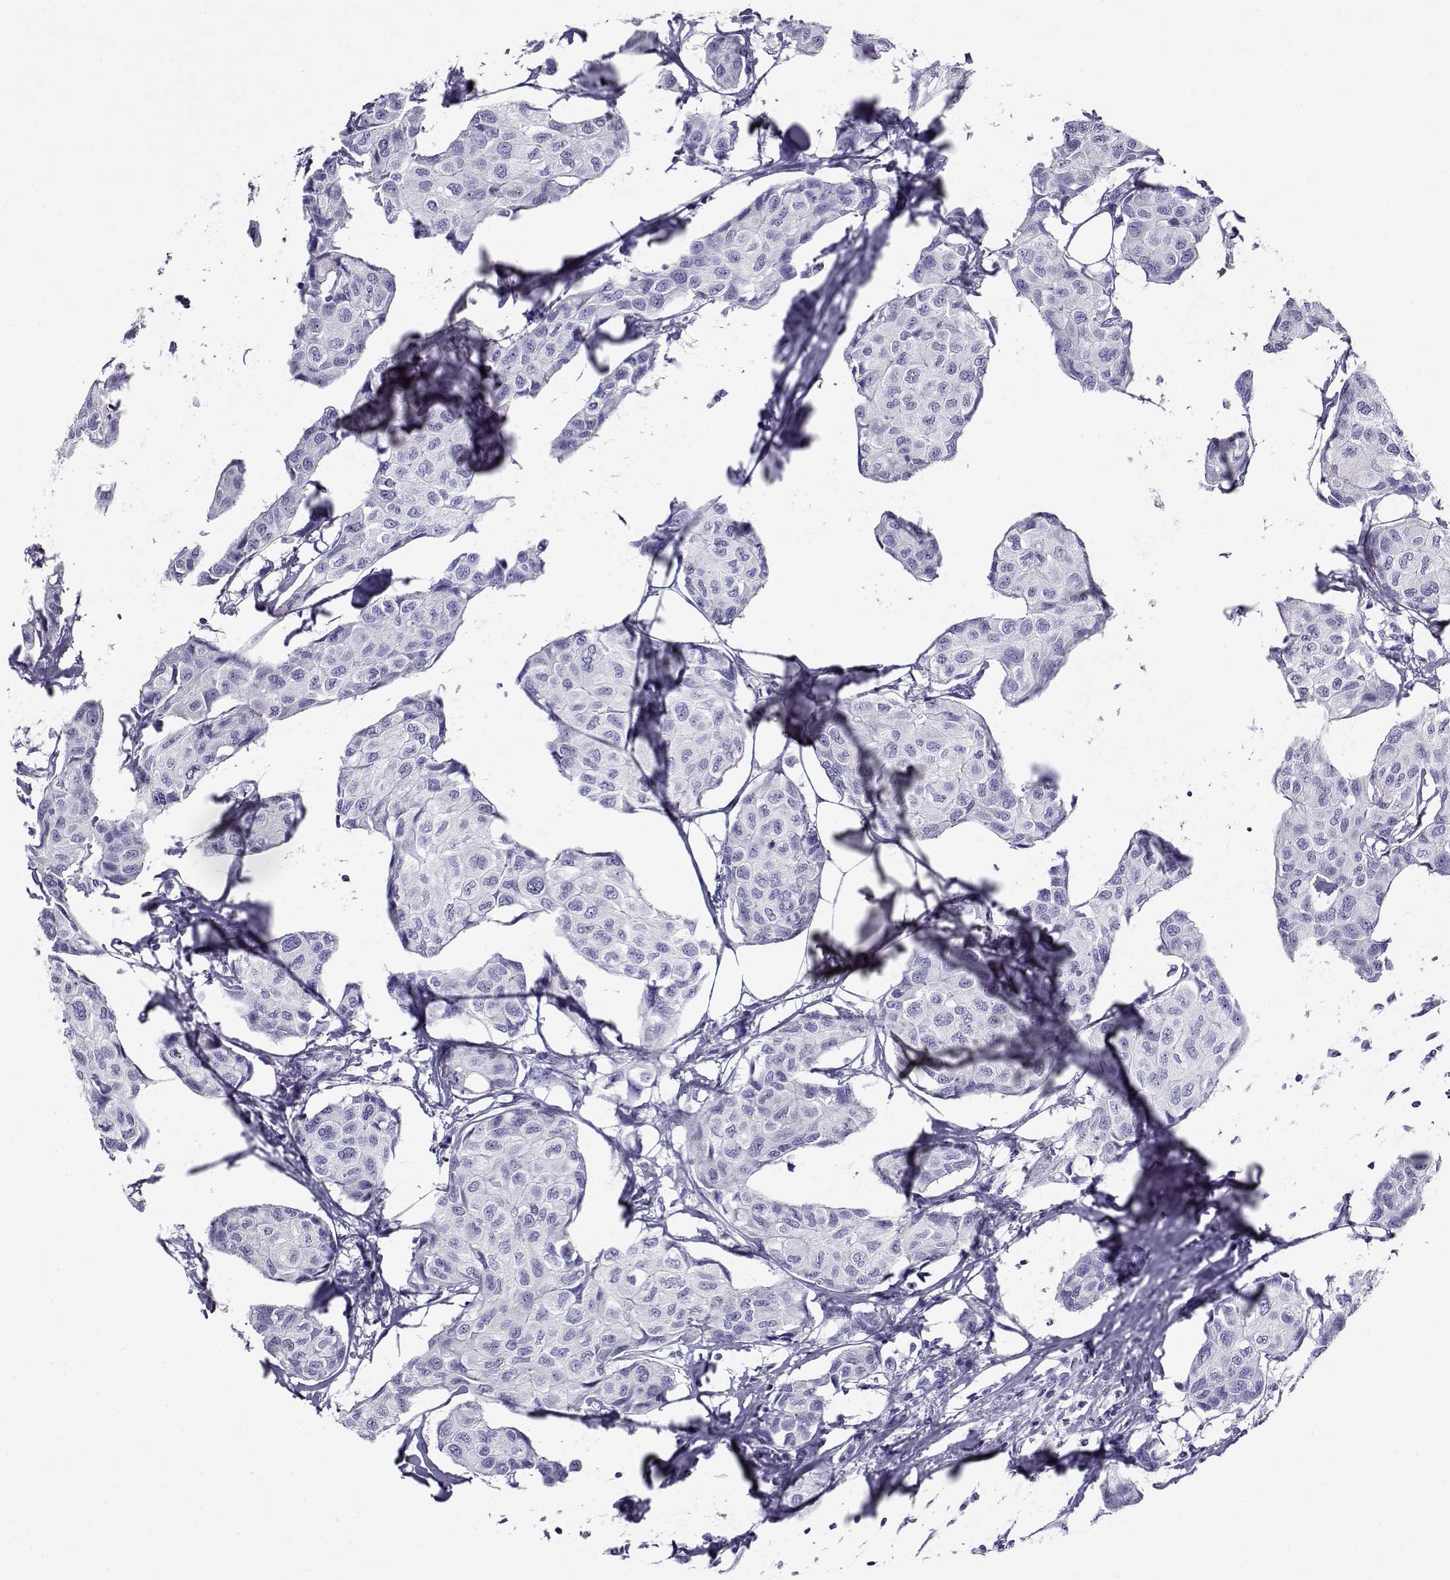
{"staining": {"intensity": "negative", "quantity": "none", "location": "none"}, "tissue": "breast cancer", "cell_type": "Tumor cells", "image_type": "cancer", "snomed": [{"axis": "morphology", "description": "Duct carcinoma"}, {"axis": "topography", "description": "Breast"}], "caption": "Infiltrating ductal carcinoma (breast) was stained to show a protein in brown. There is no significant expression in tumor cells. (DAB immunohistochemistry with hematoxylin counter stain).", "gene": "RHOXF2", "patient": {"sex": "female", "age": 80}}